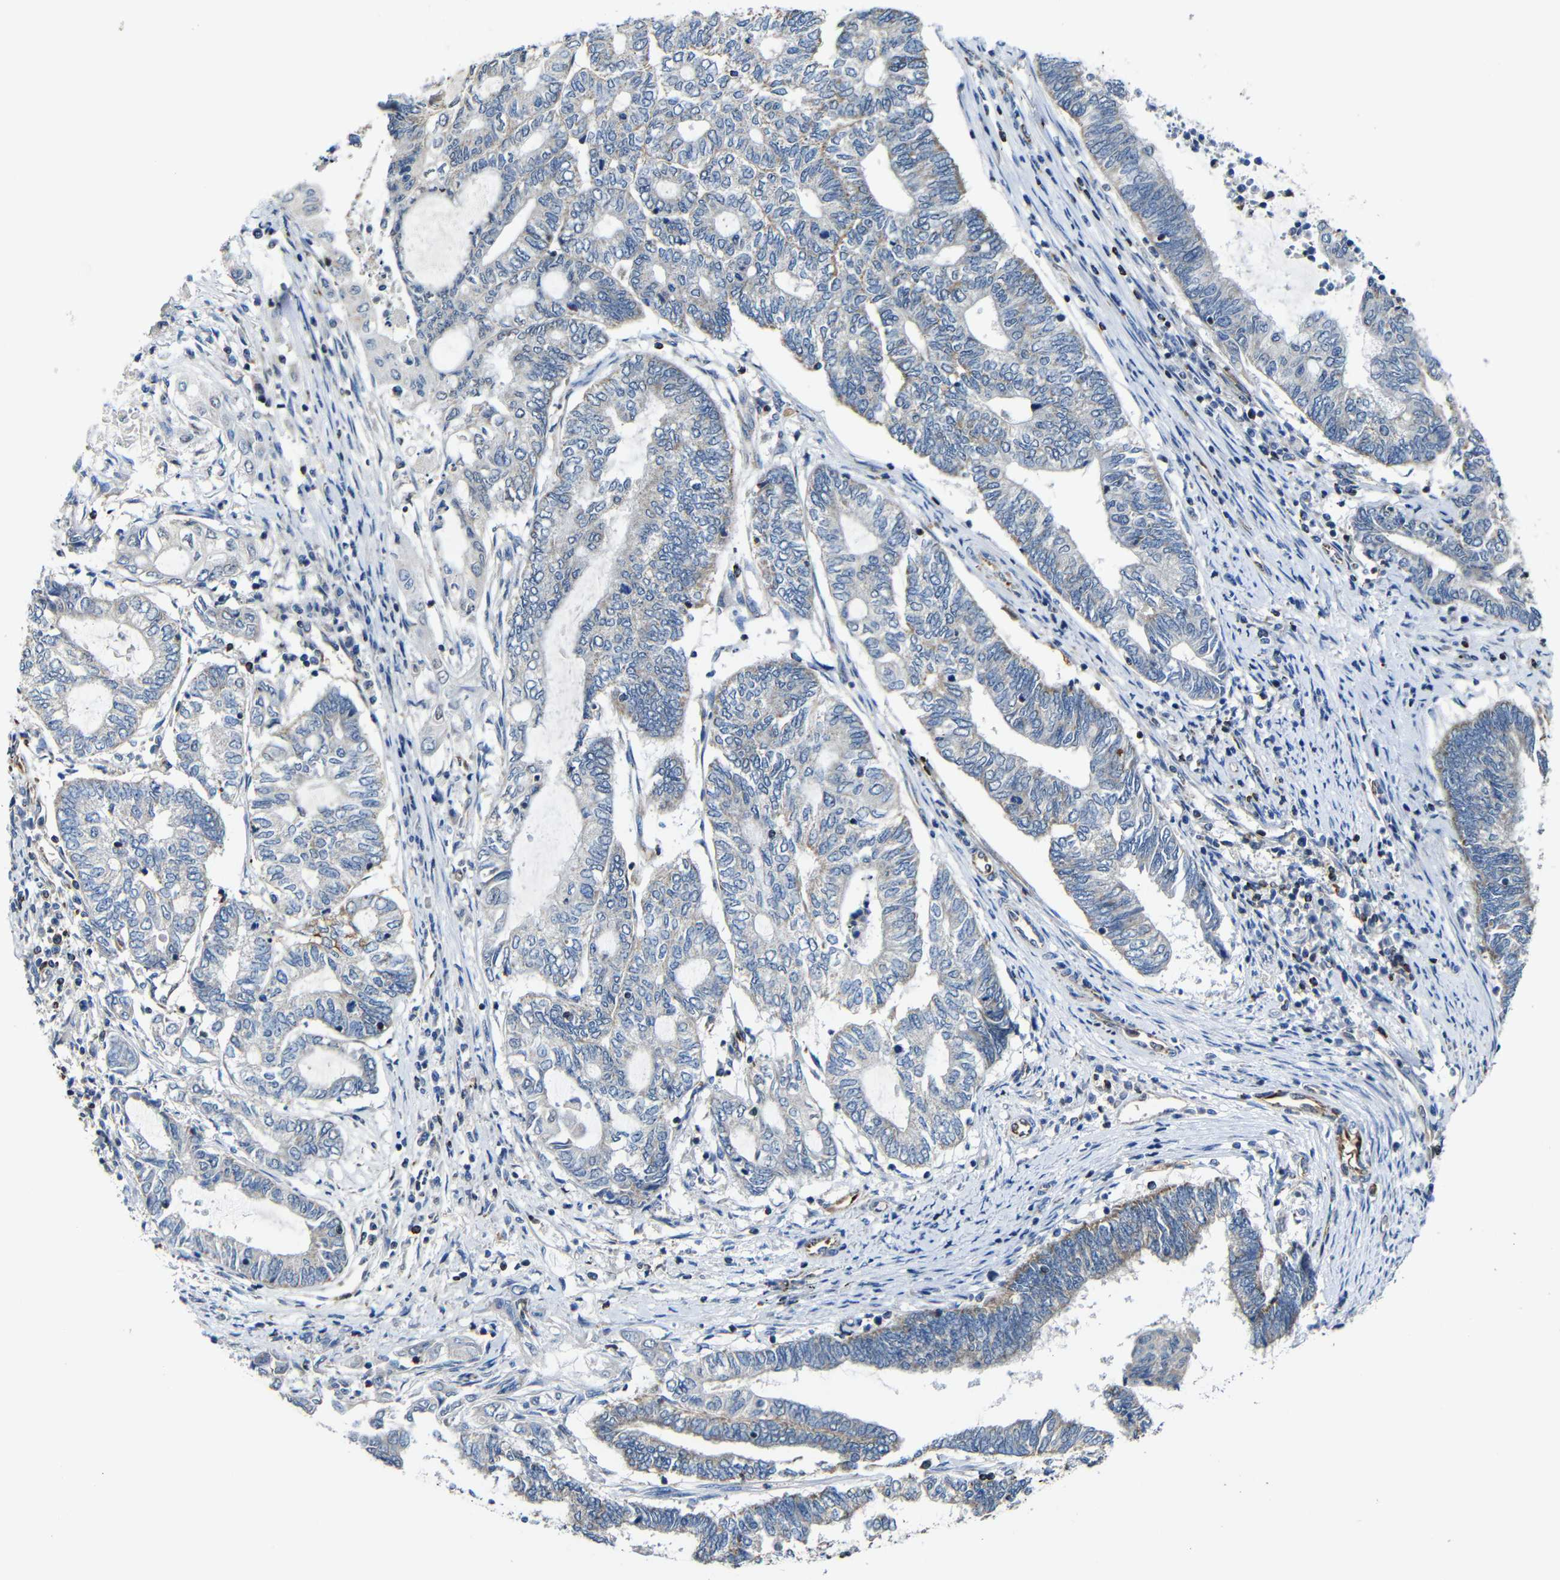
{"staining": {"intensity": "weak", "quantity": "25%-75%", "location": "cytoplasmic/membranous"}, "tissue": "endometrial cancer", "cell_type": "Tumor cells", "image_type": "cancer", "snomed": [{"axis": "morphology", "description": "Adenocarcinoma, NOS"}, {"axis": "topography", "description": "Uterus"}, {"axis": "topography", "description": "Endometrium"}], "caption": "IHC staining of endometrial adenocarcinoma, which reveals low levels of weak cytoplasmic/membranous expression in about 25%-75% of tumor cells indicating weak cytoplasmic/membranous protein staining. The staining was performed using DAB (brown) for protein detection and nuclei were counterstained in hematoxylin (blue).", "gene": "CA5B", "patient": {"sex": "female", "age": 70}}